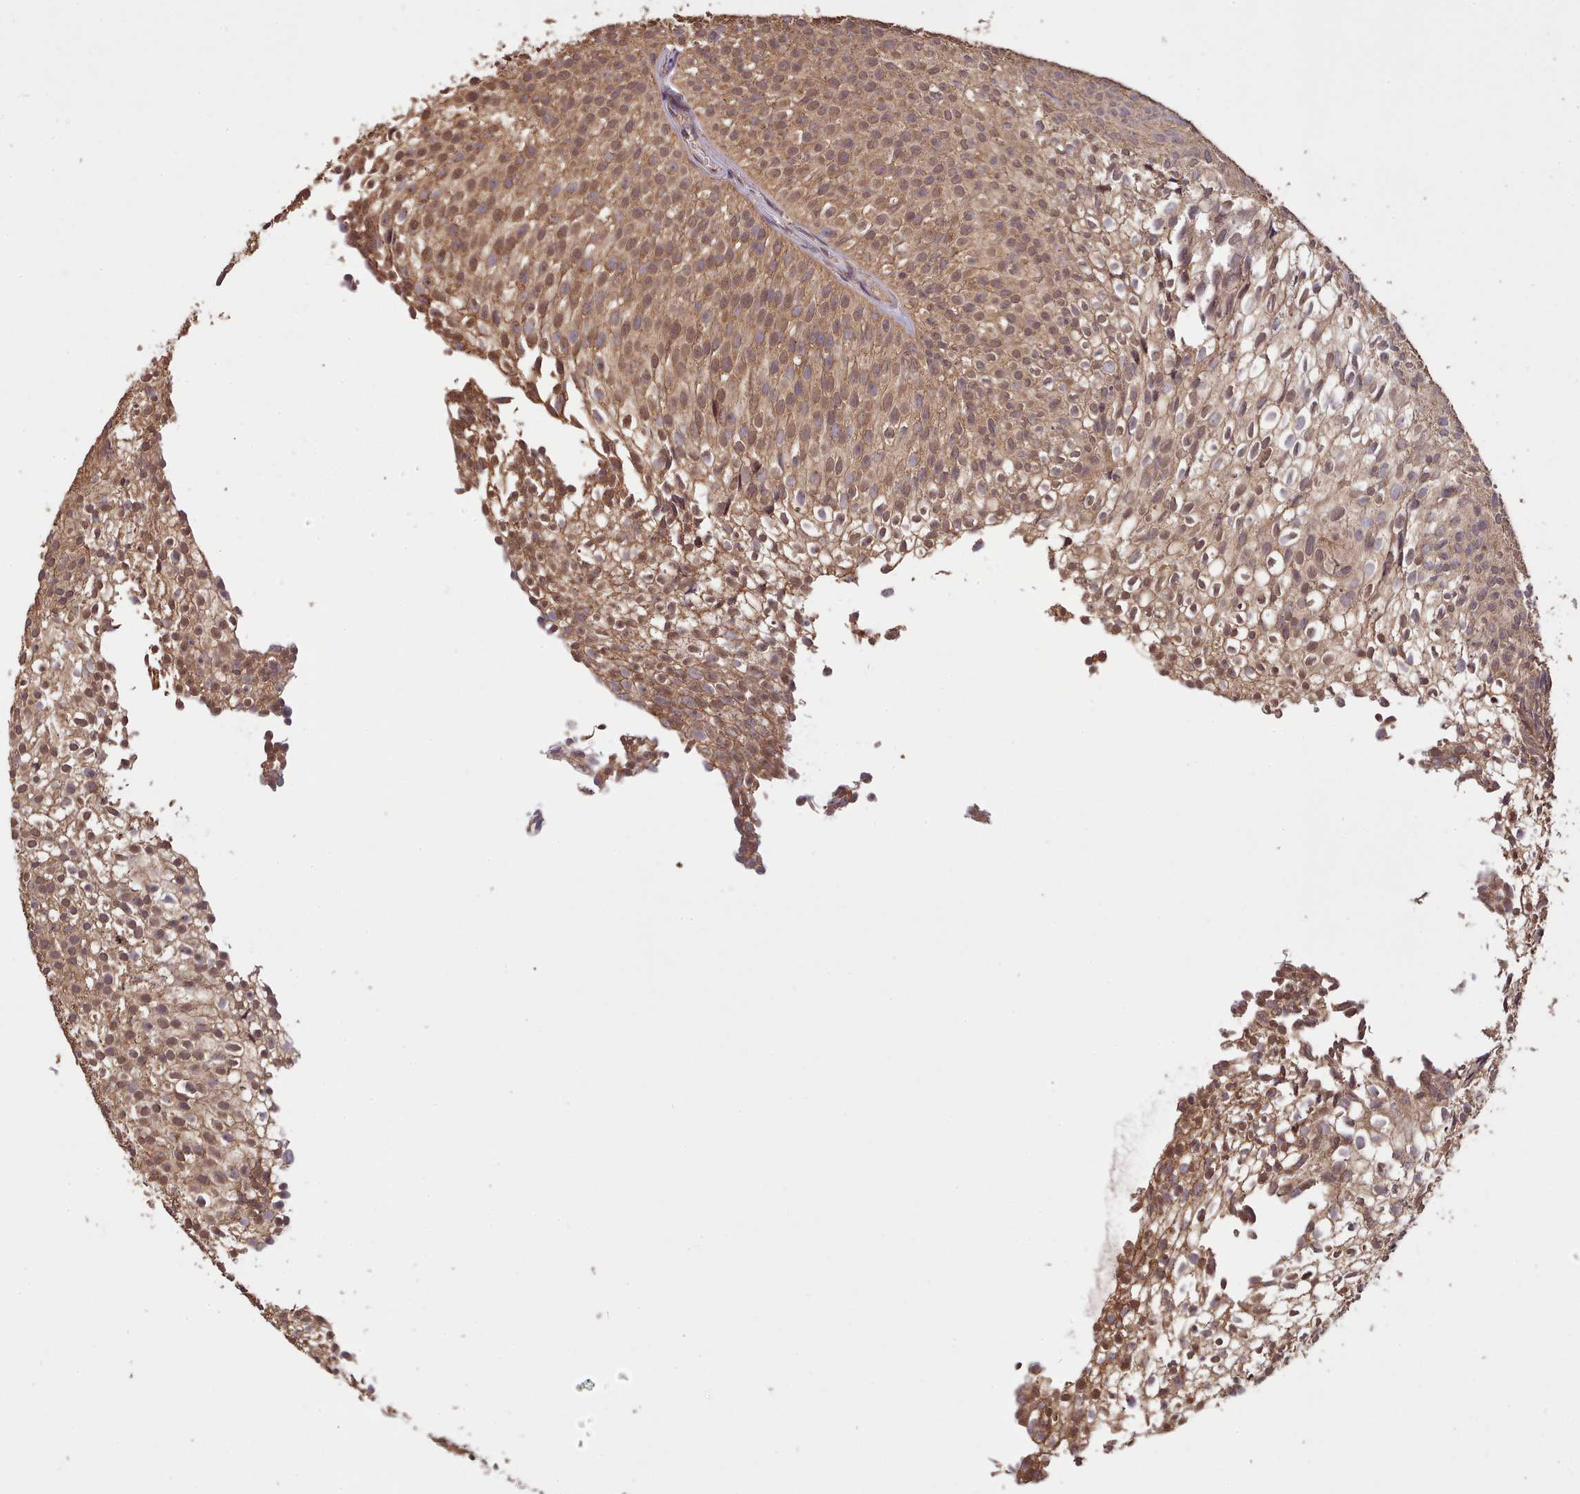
{"staining": {"intensity": "moderate", "quantity": ">75%", "location": "cytoplasmic/membranous,nuclear"}, "tissue": "urothelial cancer", "cell_type": "Tumor cells", "image_type": "cancer", "snomed": [{"axis": "morphology", "description": "Urothelial carcinoma, Low grade"}, {"axis": "topography", "description": "Urinary bladder"}], "caption": "Immunohistochemistry (IHC) (DAB (3,3'-diaminobenzidine)) staining of urothelial cancer reveals moderate cytoplasmic/membranous and nuclear protein expression in about >75% of tumor cells. (brown staining indicates protein expression, while blue staining denotes nuclei).", "gene": "METRN", "patient": {"sex": "male", "age": 91}}